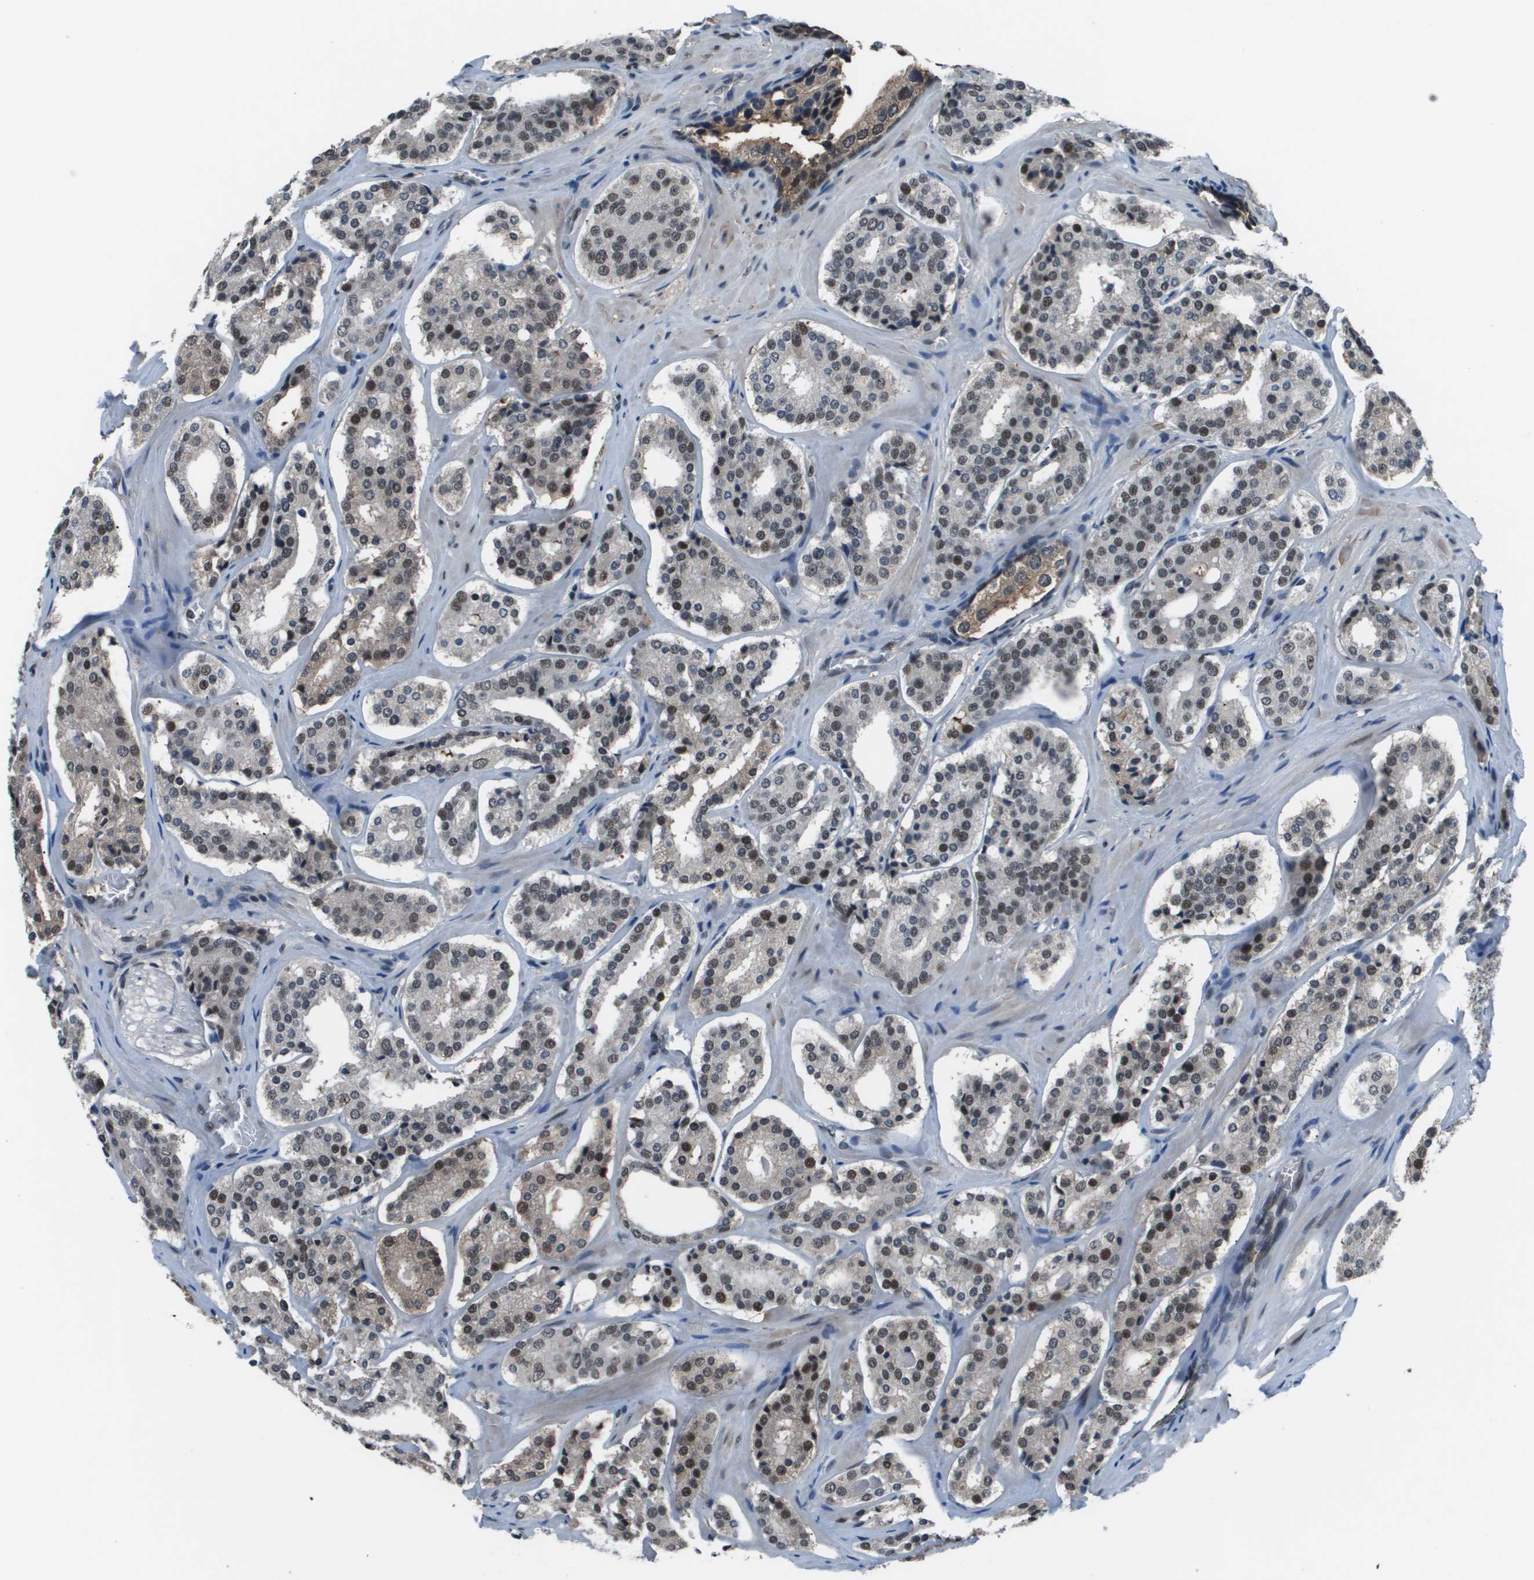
{"staining": {"intensity": "moderate", "quantity": "25%-75%", "location": "nuclear"}, "tissue": "prostate cancer", "cell_type": "Tumor cells", "image_type": "cancer", "snomed": [{"axis": "morphology", "description": "Adenocarcinoma, High grade"}, {"axis": "topography", "description": "Prostate"}], "caption": "Prostate high-grade adenocarcinoma was stained to show a protein in brown. There is medium levels of moderate nuclear expression in about 25%-75% of tumor cells.", "gene": "THRAP3", "patient": {"sex": "male", "age": 60}}